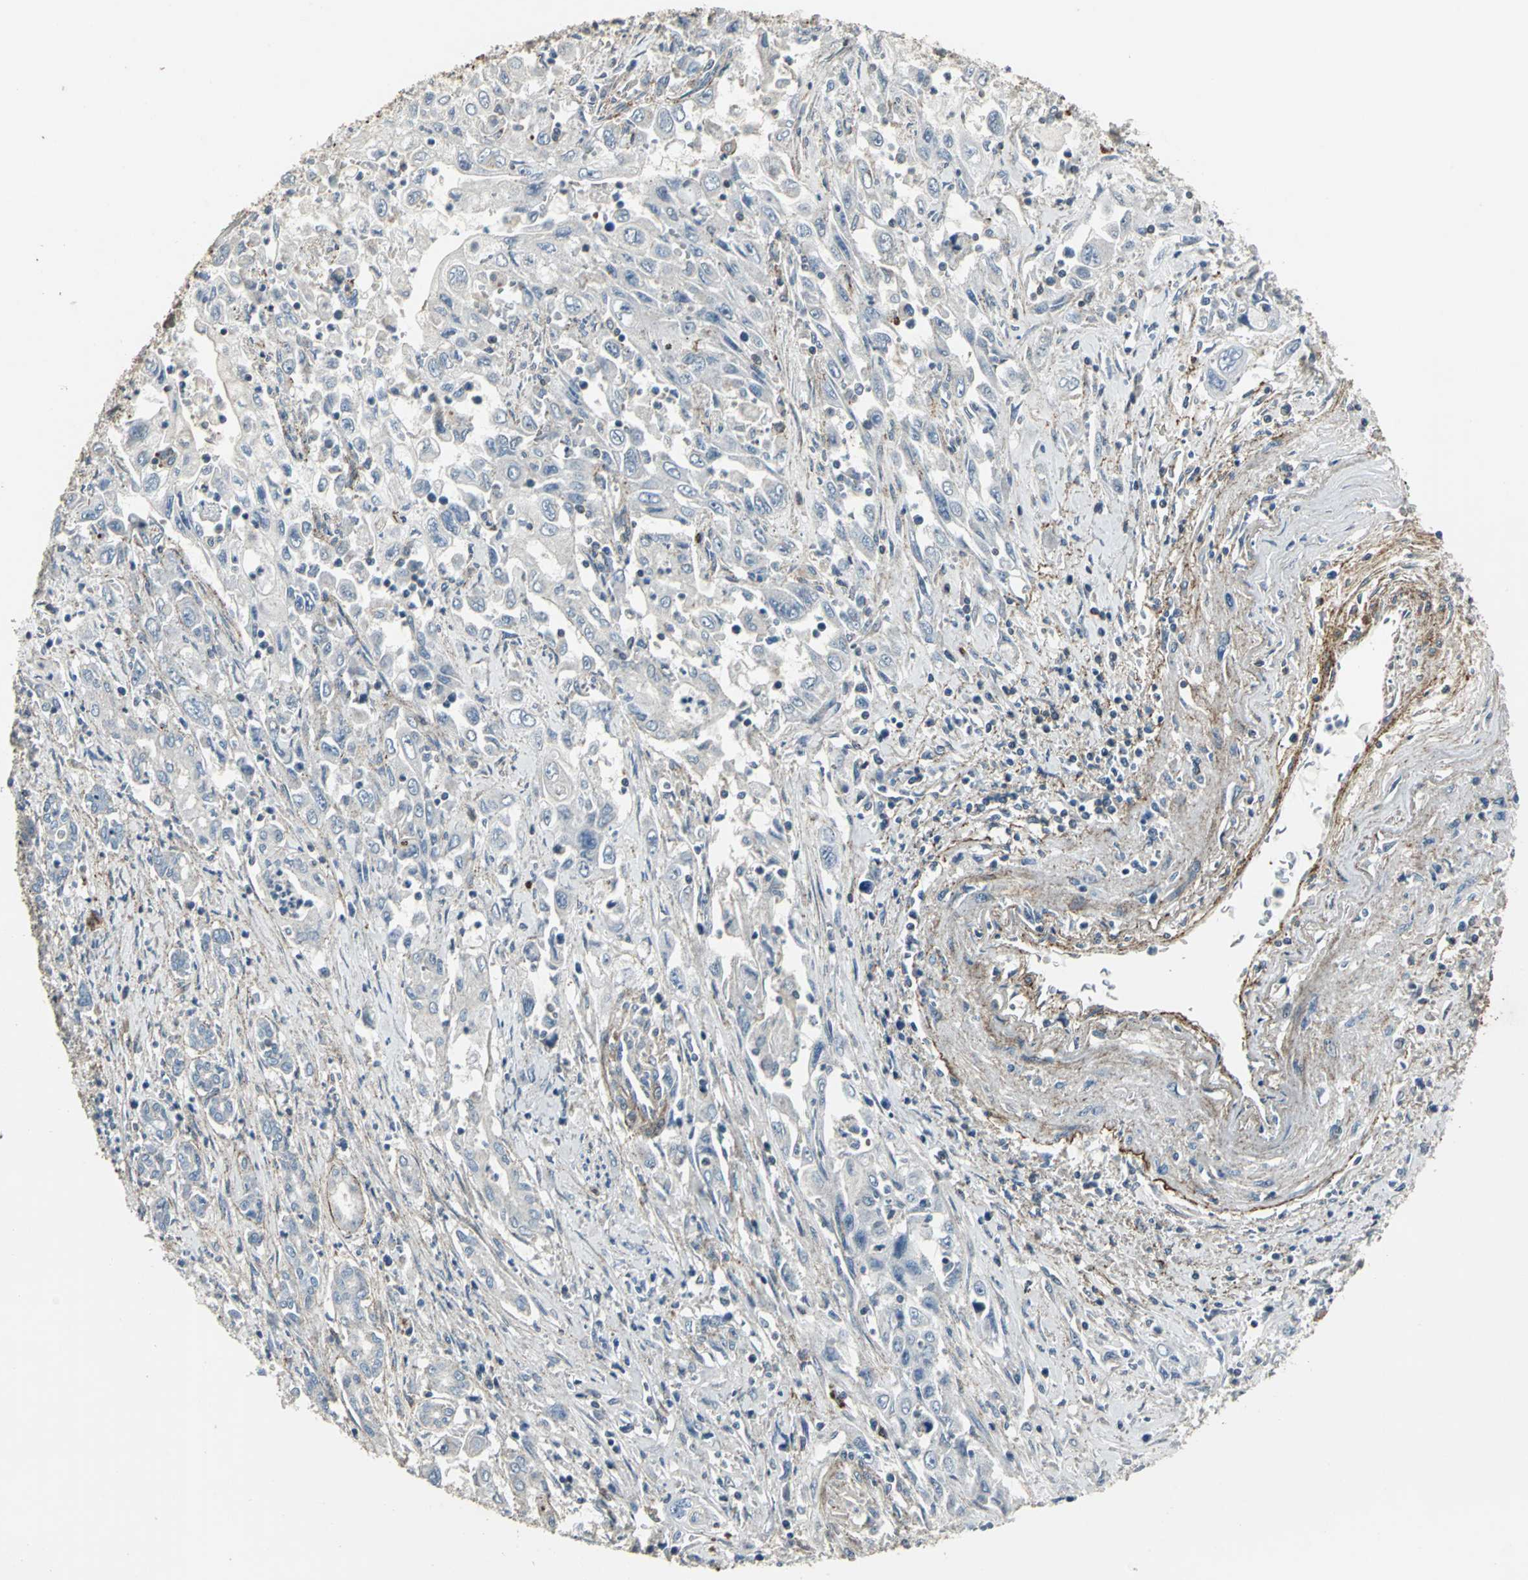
{"staining": {"intensity": "negative", "quantity": "none", "location": "none"}, "tissue": "pancreatic cancer", "cell_type": "Tumor cells", "image_type": "cancer", "snomed": [{"axis": "morphology", "description": "Adenocarcinoma, NOS"}, {"axis": "topography", "description": "Pancreas"}], "caption": "The photomicrograph demonstrates no significant positivity in tumor cells of pancreatic cancer (adenocarcinoma). (Brightfield microscopy of DAB immunohistochemistry at high magnification).", "gene": "DNAJB4", "patient": {"sex": "male", "age": 70}}